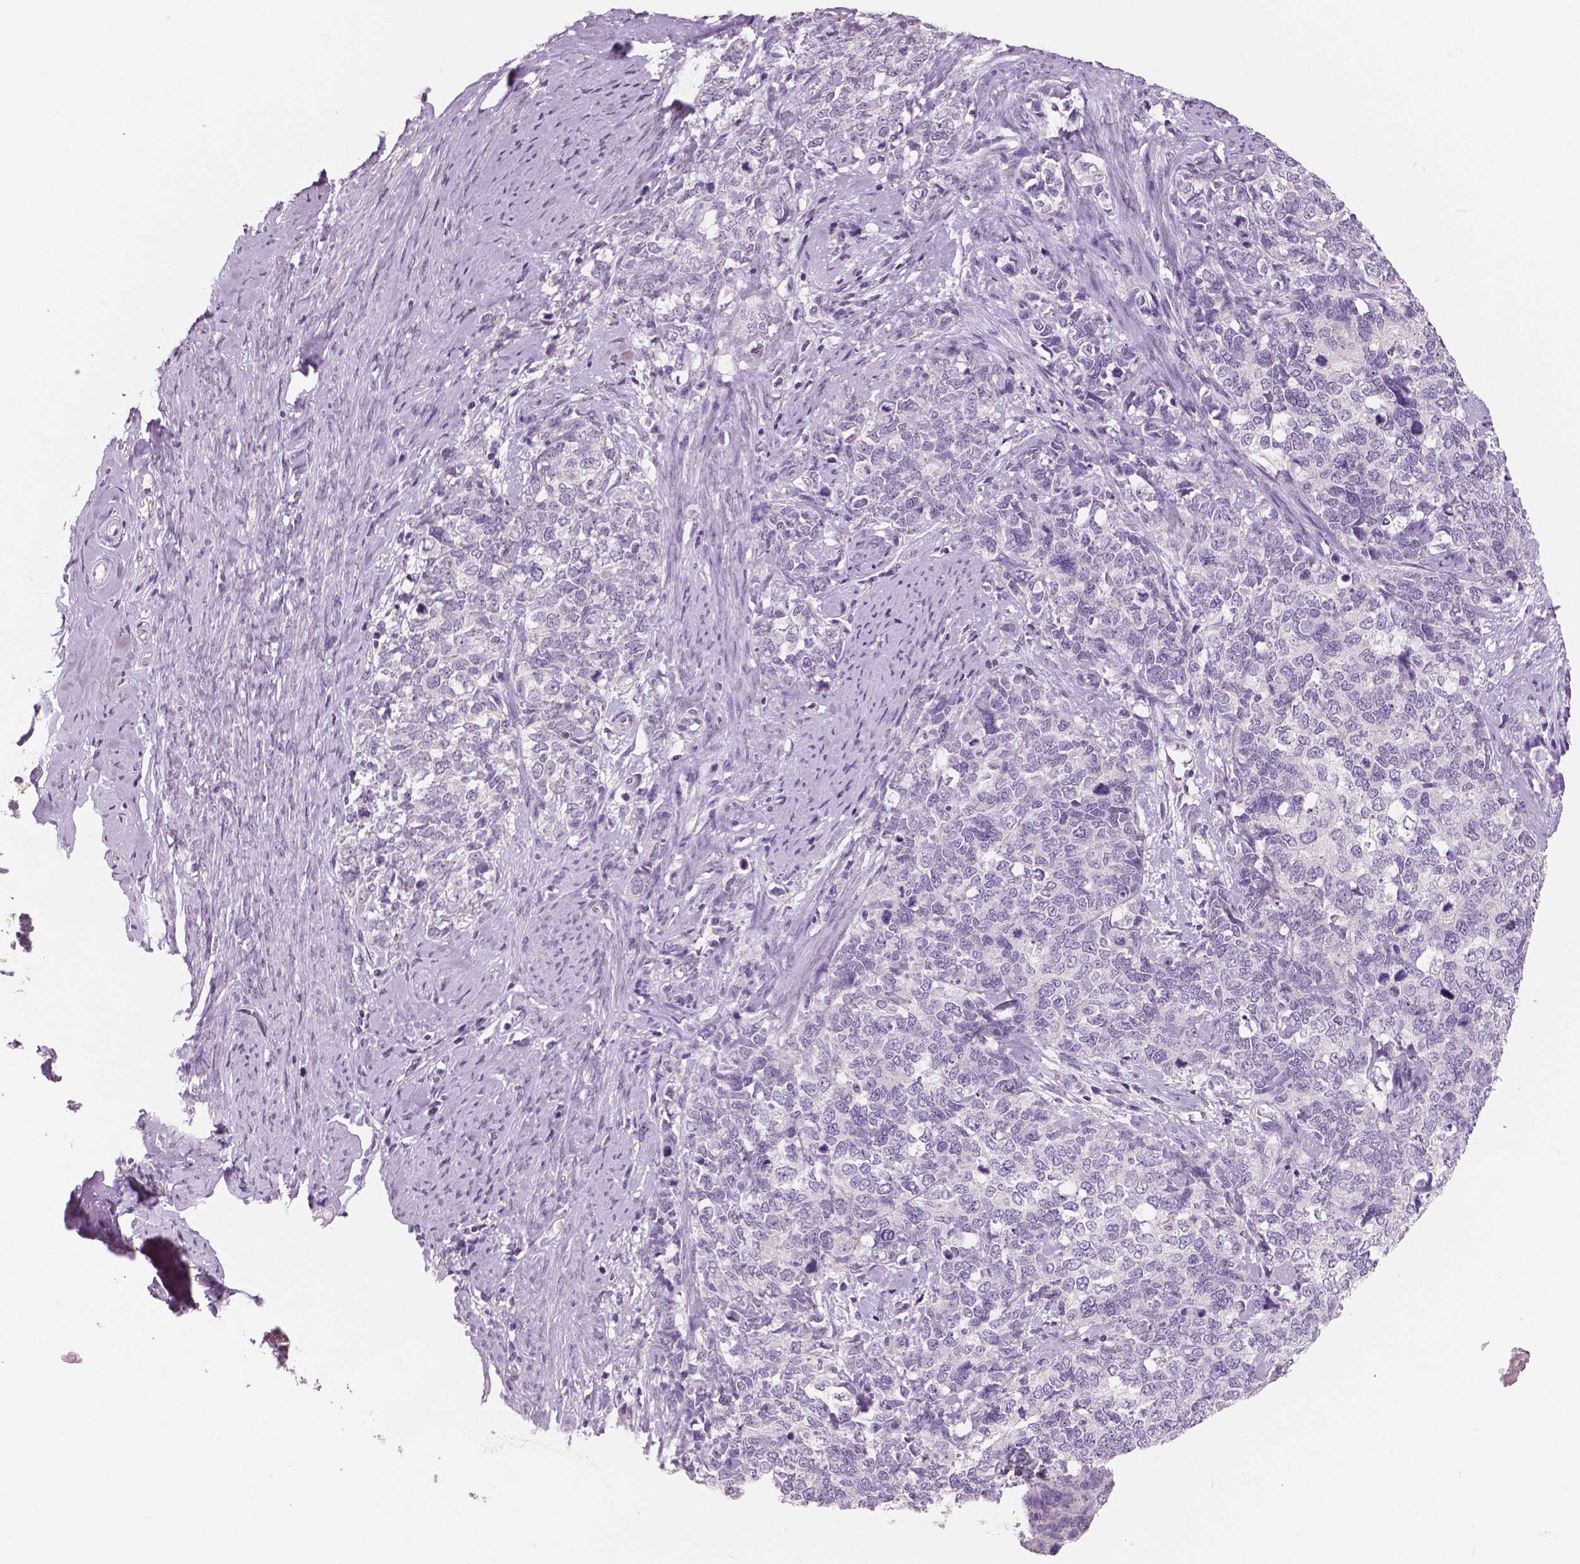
{"staining": {"intensity": "negative", "quantity": "none", "location": "none"}, "tissue": "cervical cancer", "cell_type": "Tumor cells", "image_type": "cancer", "snomed": [{"axis": "morphology", "description": "Squamous cell carcinoma, NOS"}, {"axis": "topography", "description": "Cervix"}], "caption": "The histopathology image demonstrates no staining of tumor cells in cervical cancer.", "gene": "NECAB1", "patient": {"sex": "female", "age": 63}}